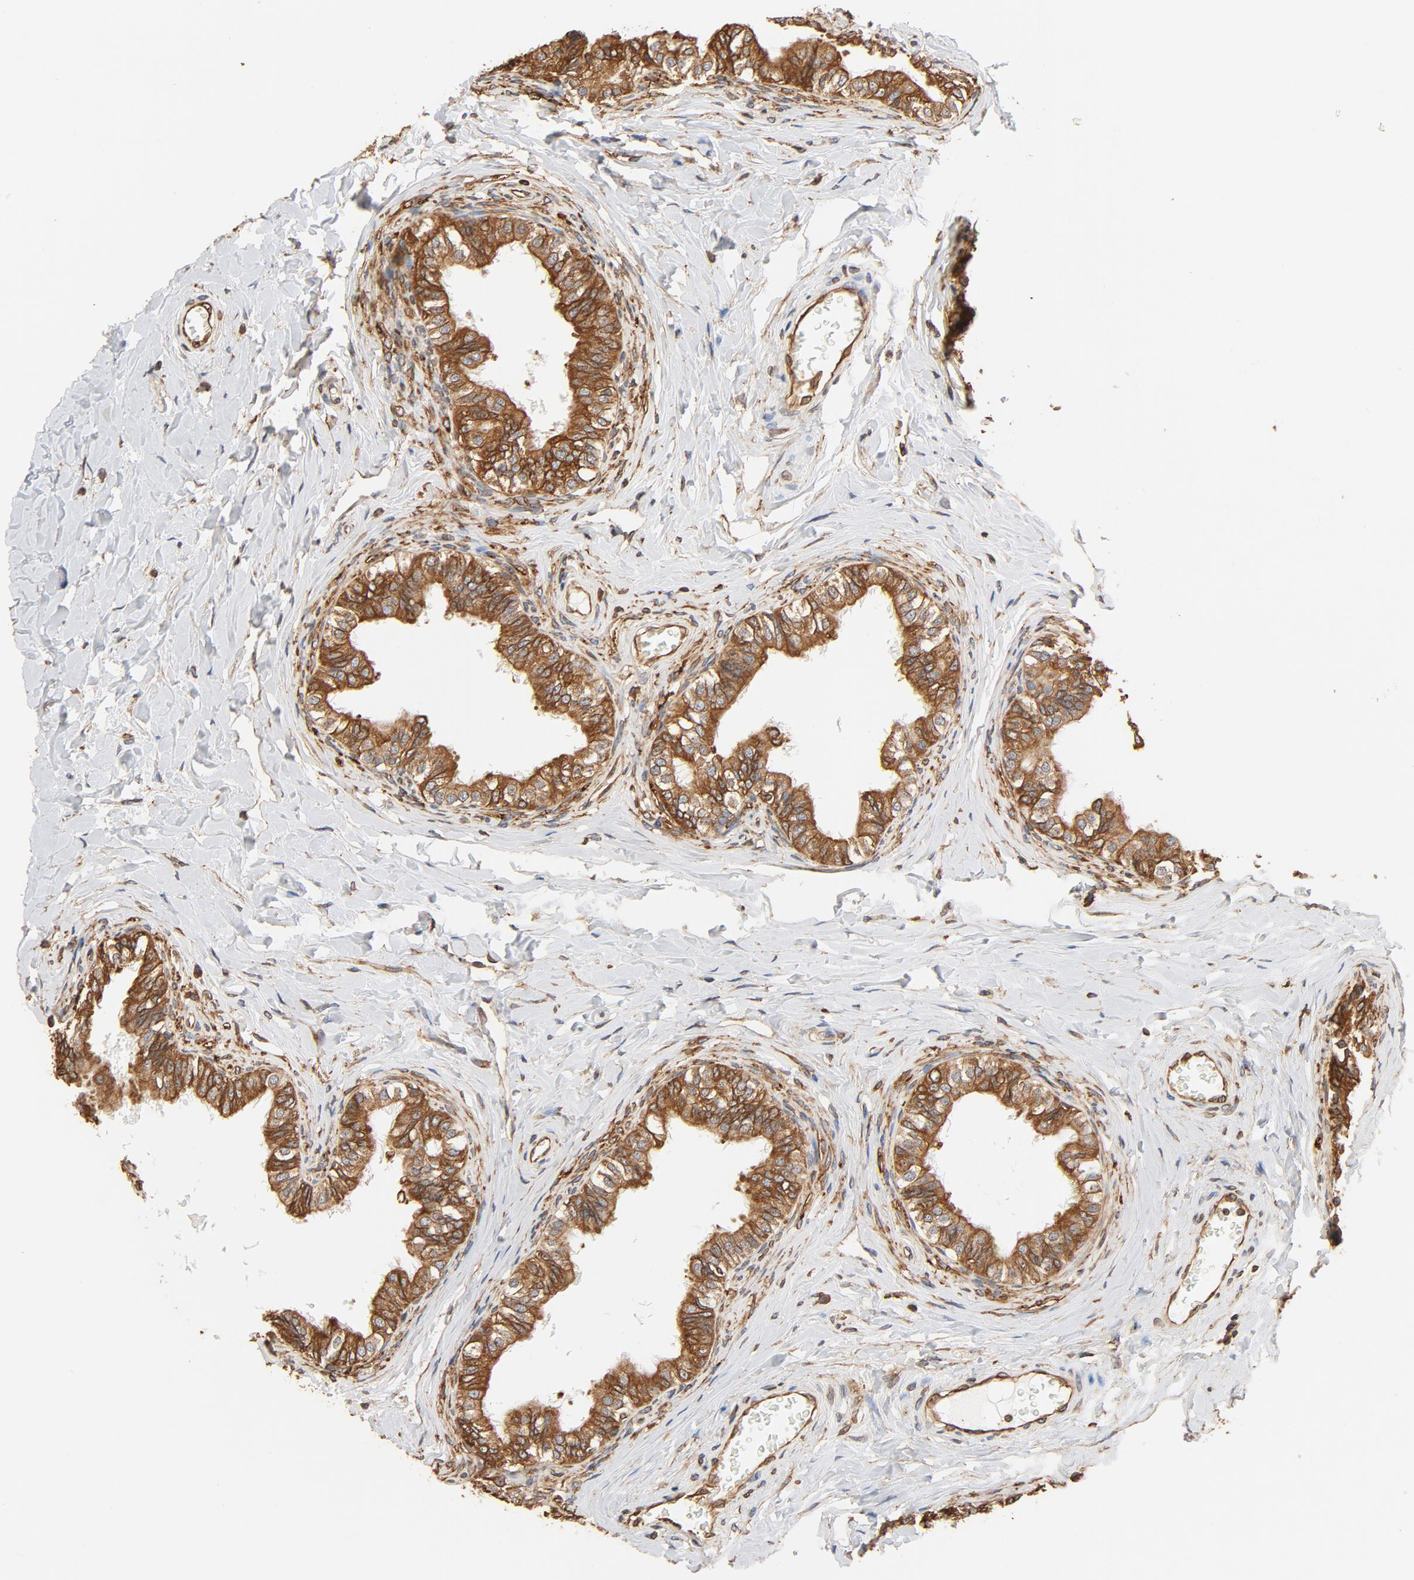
{"staining": {"intensity": "strong", "quantity": ">75%", "location": "cytoplasmic/membranous"}, "tissue": "epididymis", "cell_type": "Glandular cells", "image_type": "normal", "snomed": [{"axis": "morphology", "description": "Normal tissue, NOS"}, {"axis": "topography", "description": "Soft tissue"}, {"axis": "topography", "description": "Epididymis"}], "caption": "Immunohistochemistry (DAB) staining of benign epididymis shows strong cytoplasmic/membranous protein staining in approximately >75% of glandular cells. (DAB (3,3'-diaminobenzidine) IHC, brown staining for protein, blue staining for nuclei).", "gene": "BCAP31", "patient": {"sex": "male", "age": 26}}